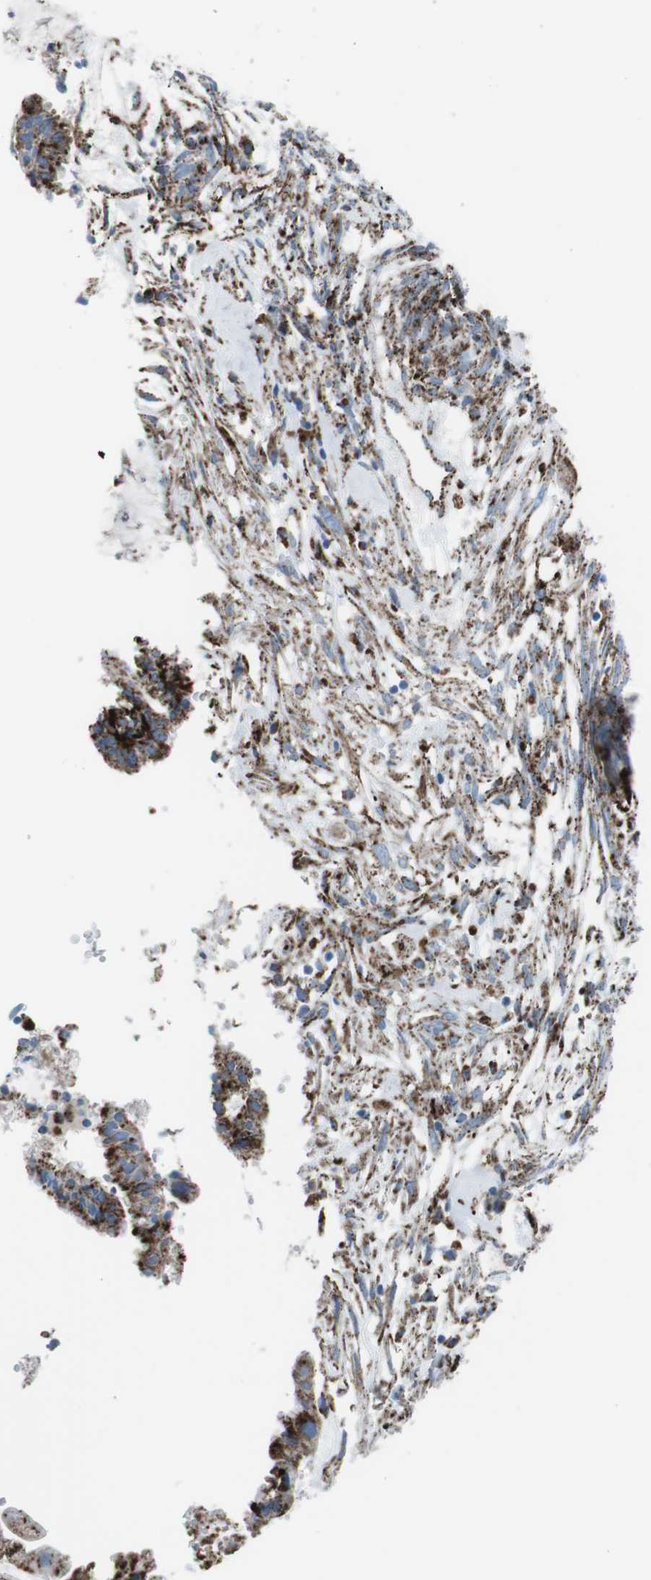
{"staining": {"intensity": "strong", "quantity": ">75%", "location": "cytoplasmic/membranous"}, "tissue": "cervical cancer", "cell_type": "Tumor cells", "image_type": "cancer", "snomed": [{"axis": "morphology", "description": "Normal tissue, NOS"}, {"axis": "morphology", "description": "Adenocarcinoma, NOS"}, {"axis": "topography", "description": "Cervix"}, {"axis": "topography", "description": "Endometrium"}], "caption": "Immunohistochemical staining of human cervical cancer (adenocarcinoma) exhibits high levels of strong cytoplasmic/membranous staining in about >75% of tumor cells.", "gene": "SCARB2", "patient": {"sex": "female", "age": 86}}